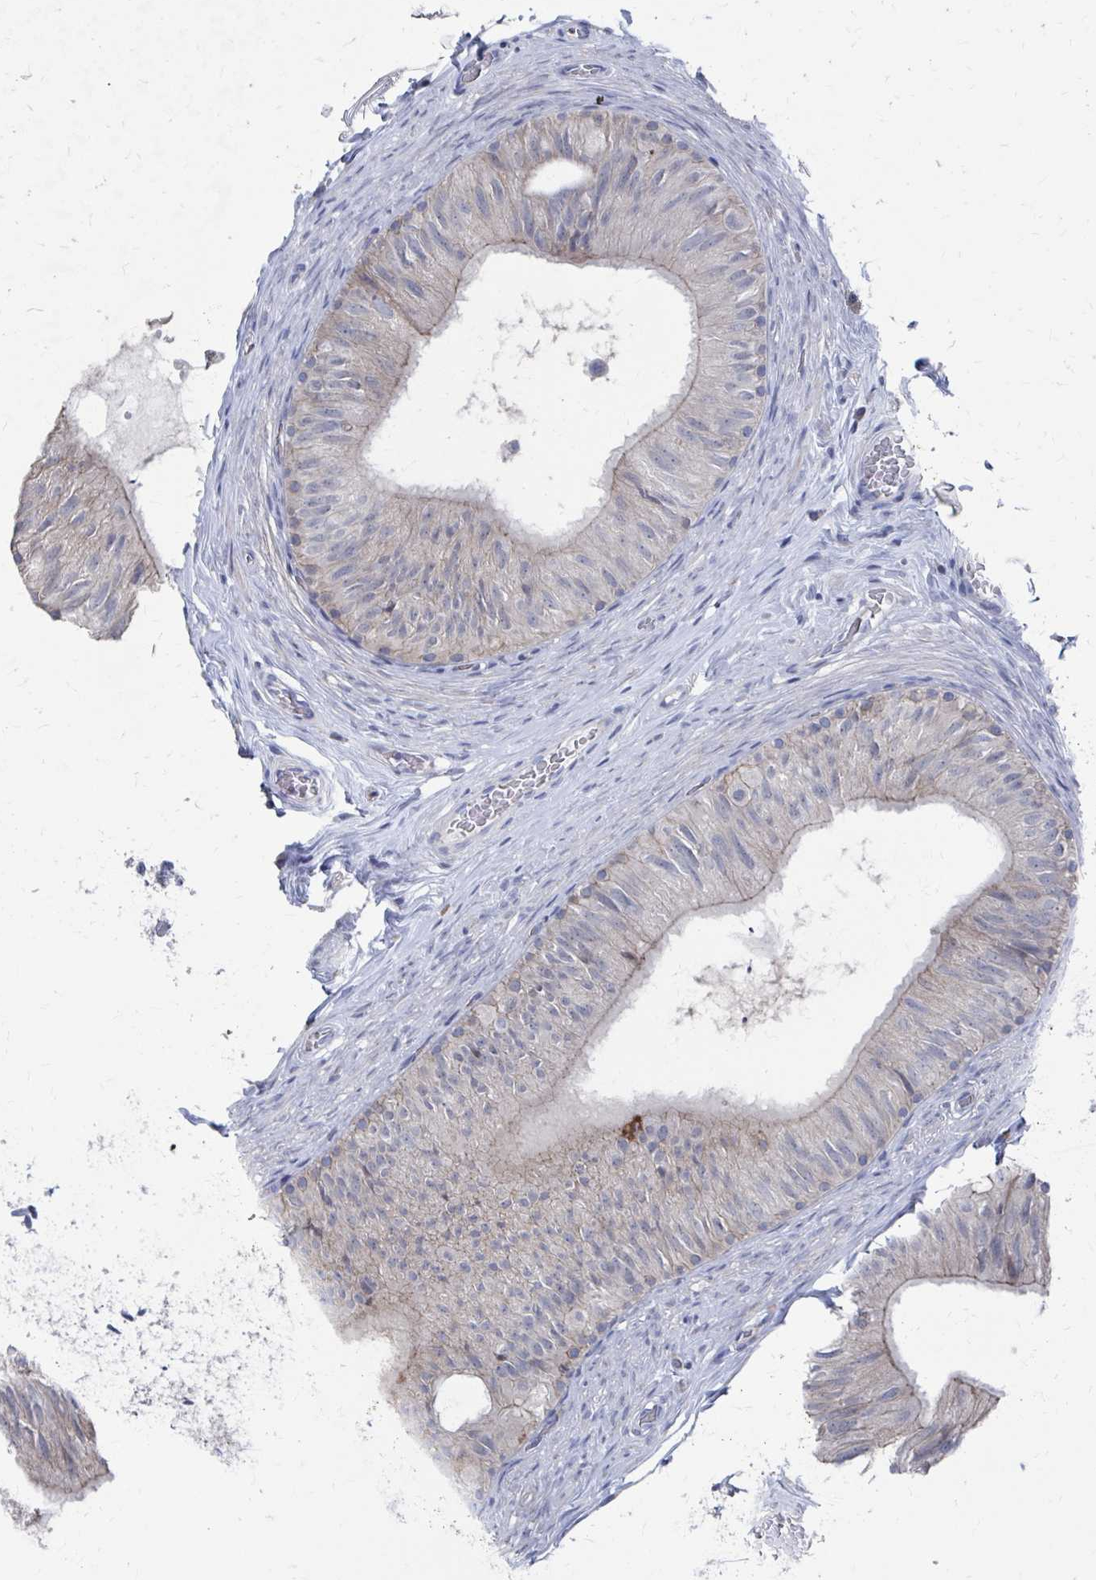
{"staining": {"intensity": "weak", "quantity": "<25%", "location": "cytoplasmic/membranous"}, "tissue": "epididymis", "cell_type": "Glandular cells", "image_type": "normal", "snomed": [{"axis": "morphology", "description": "Normal tissue, NOS"}, {"axis": "topography", "description": "Epididymis, spermatic cord, NOS"}, {"axis": "topography", "description": "Epididymis"}], "caption": "A high-resolution photomicrograph shows immunohistochemistry staining of unremarkable epididymis, which demonstrates no significant positivity in glandular cells. (Stains: DAB immunohistochemistry with hematoxylin counter stain, Microscopy: brightfield microscopy at high magnification).", "gene": "PLEKHG7", "patient": {"sex": "male", "age": 31}}